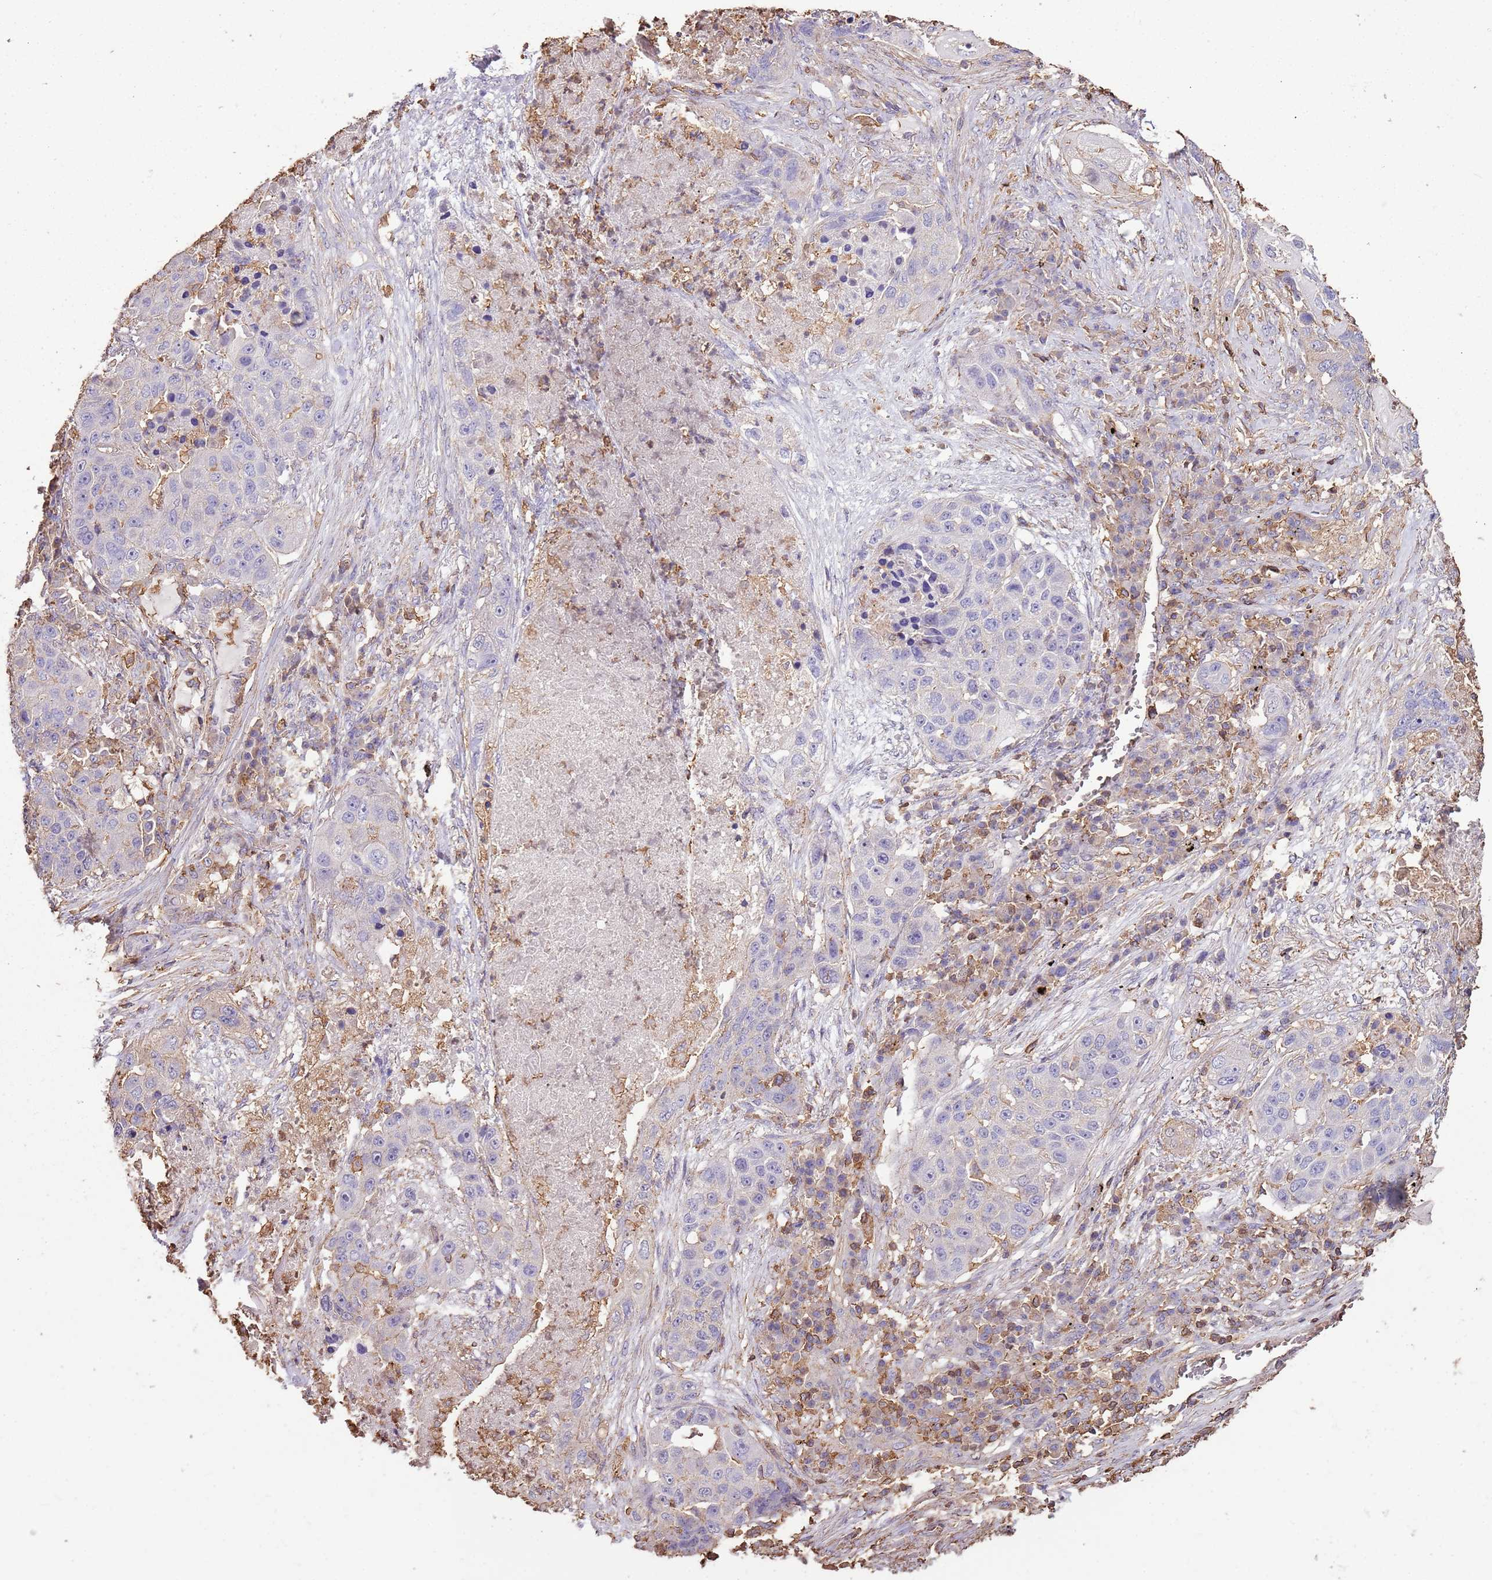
{"staining": {"intensity": "weak", "quantity": "<25%", "location": "cytoplasmic/membranous"}, "tissue": "lung cancer", "cell_type": "Tumor cells", "image_type": "cancer", "snomed": [{"axis": "morphology", "description": "Squamous cell carcinoma, NOS"}, {"axis": "topography", "description": "Lung"}], "caption": "Tumor cells show no significant protein staining in squamous cell carcinoma (lung).", "gene": "ARL10", "patient": {"sex": "female", "age": 63}}